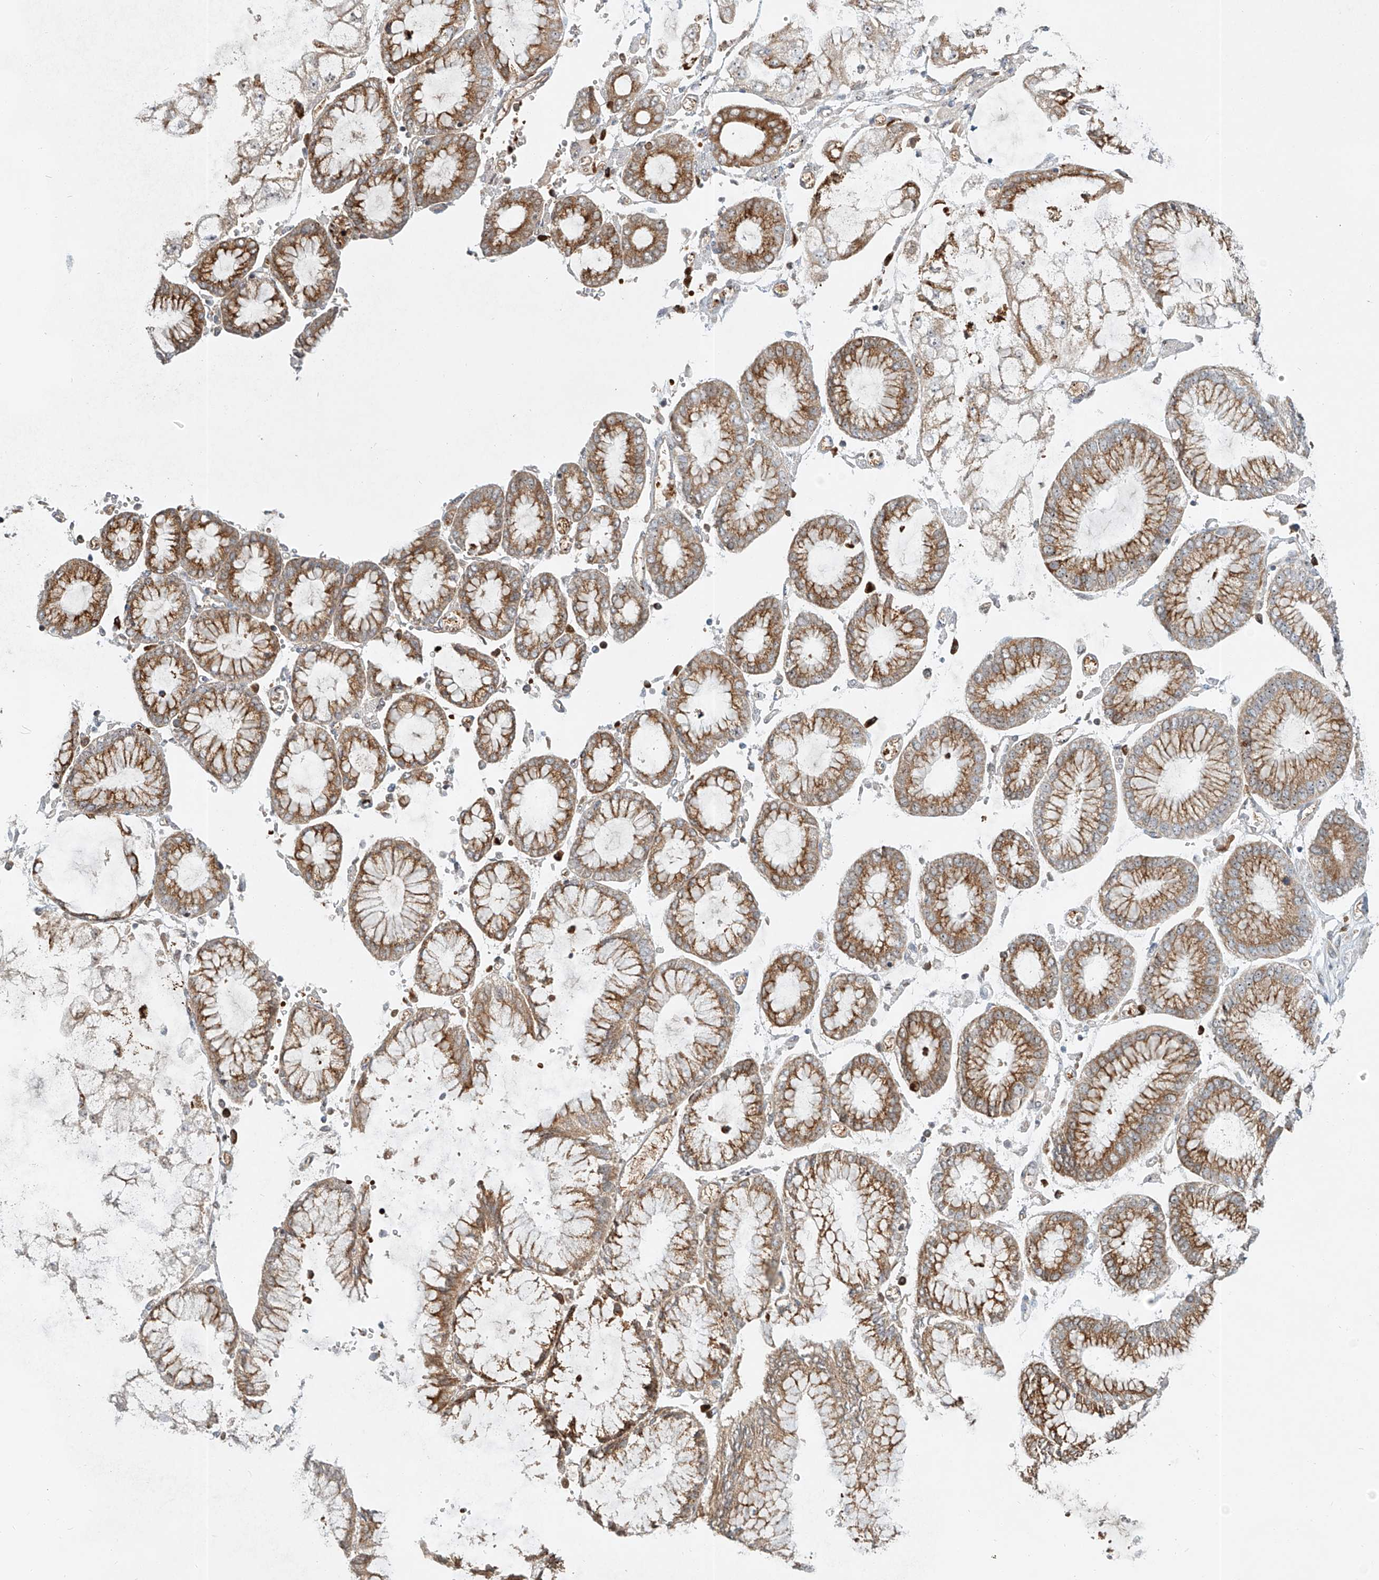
{"staining": {"intensity": "moderate", "quantity": ">75%", "location": "cytoplasmic/membranous"}, "tissue": "stomach cancer", "cell_type": "Tumor cells", "image_type": "cancer", "snomed": [{"axis": "morphology", "description": "Adenocarcinoma, NOS"}, {"axis": "topography", "description": "Stomach"}], "caption": "Protein staining of stomach adenocarcinoma tissue reveals moderate cytoplasmic/membranous staining in about >75% of tumor cells.", "gene": "FGD2", "patient": {"sex": "male", "age": 76}}